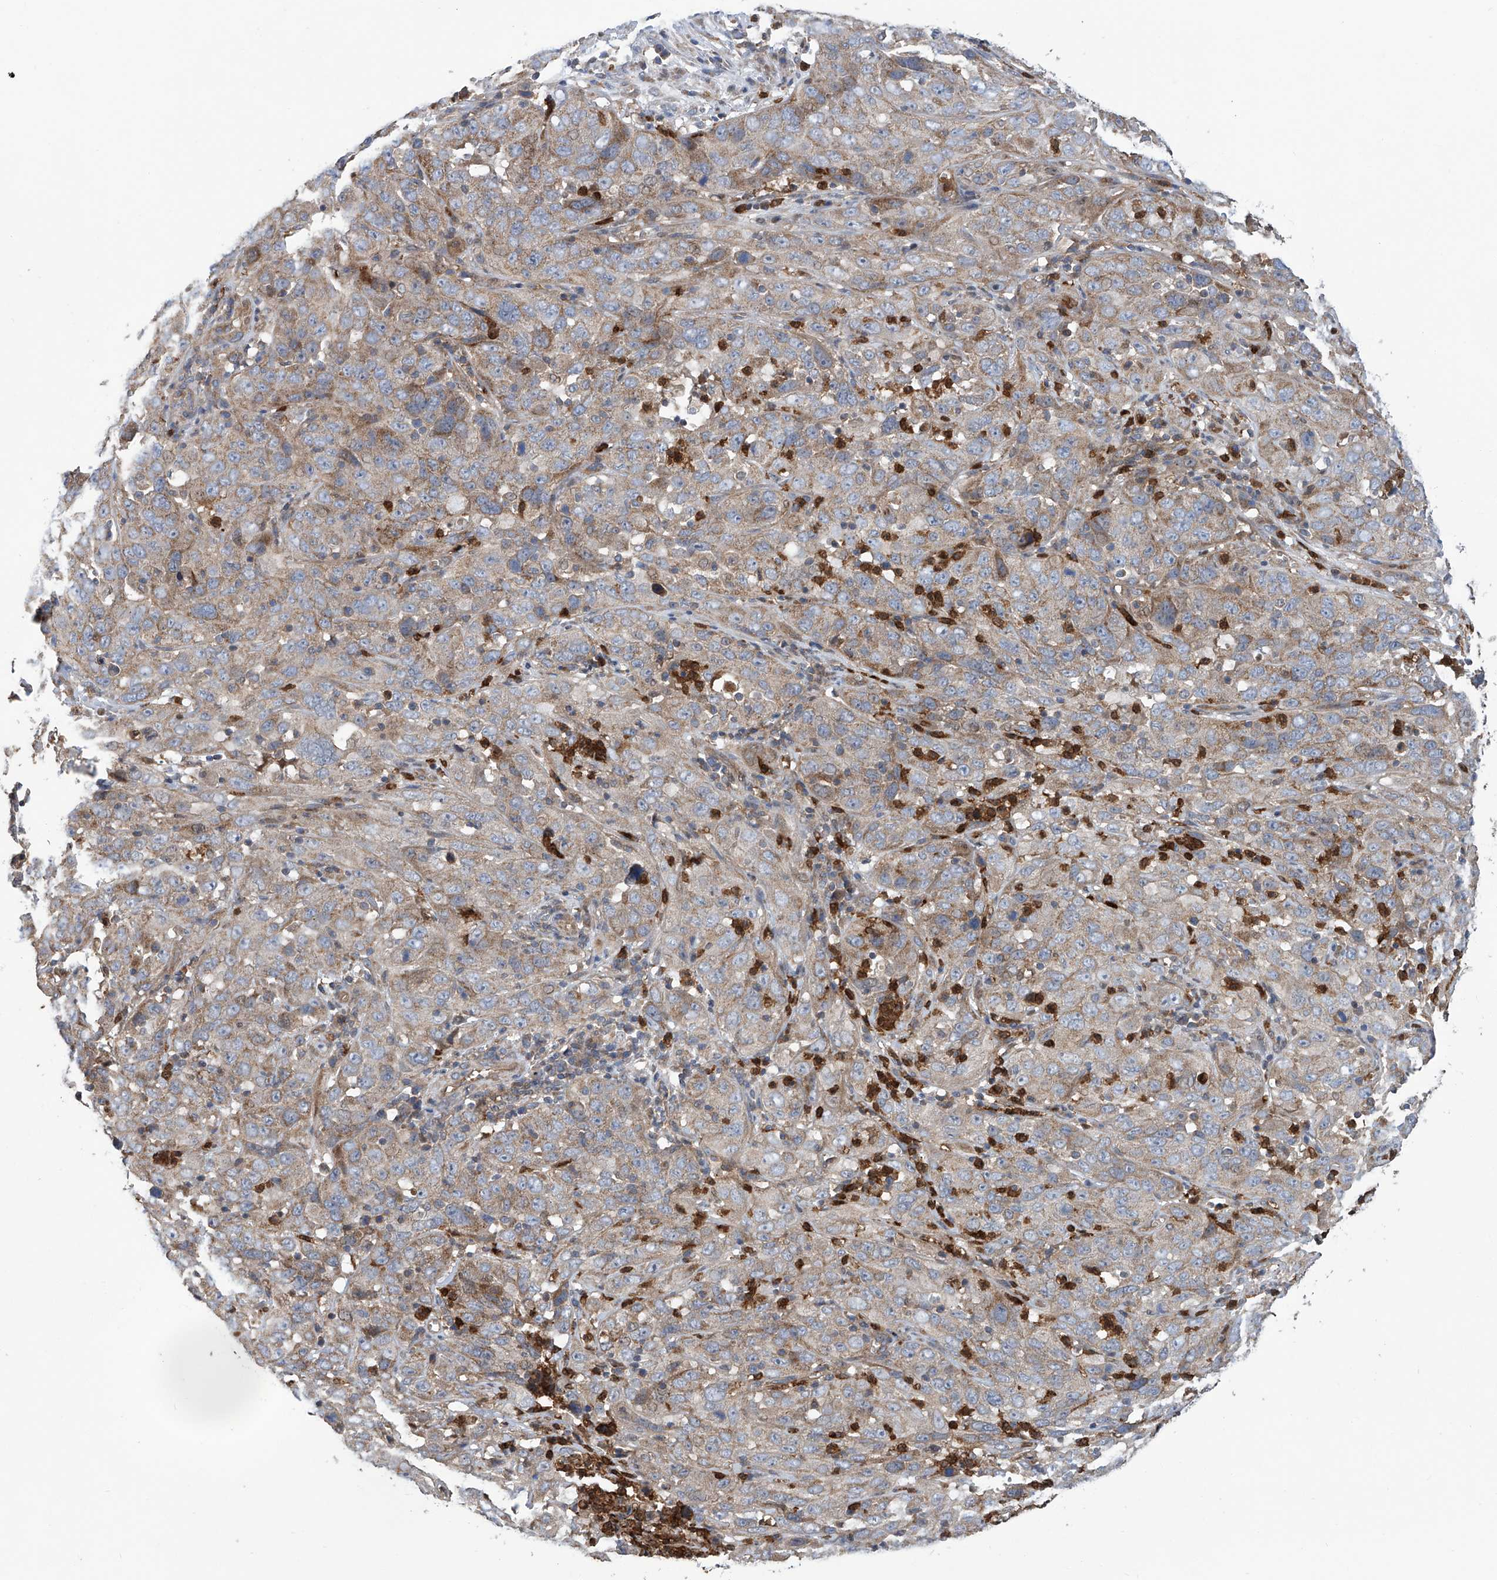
{"staining": {"intensity": "weak", "quantity": ">75%", "location": "cytoplasmic/membranous"}, "tissue": "cervical cancer", "cell_type": "Tumor cells", "image_type": "cancer", "snomed": [{"axis": "morphology", "description": "Squamous cell carcinoma, NOS"}, {"axis": "topography", "description": "Cervix"}], "caption": "Immunohistochemical staining of cervical cancer demonstrates low levels of weak cytoplasmic/membranous expression in about >75% of tumor cells.", "gene": "EIF2D", "patient": {"sex": "female", "age": 32}}